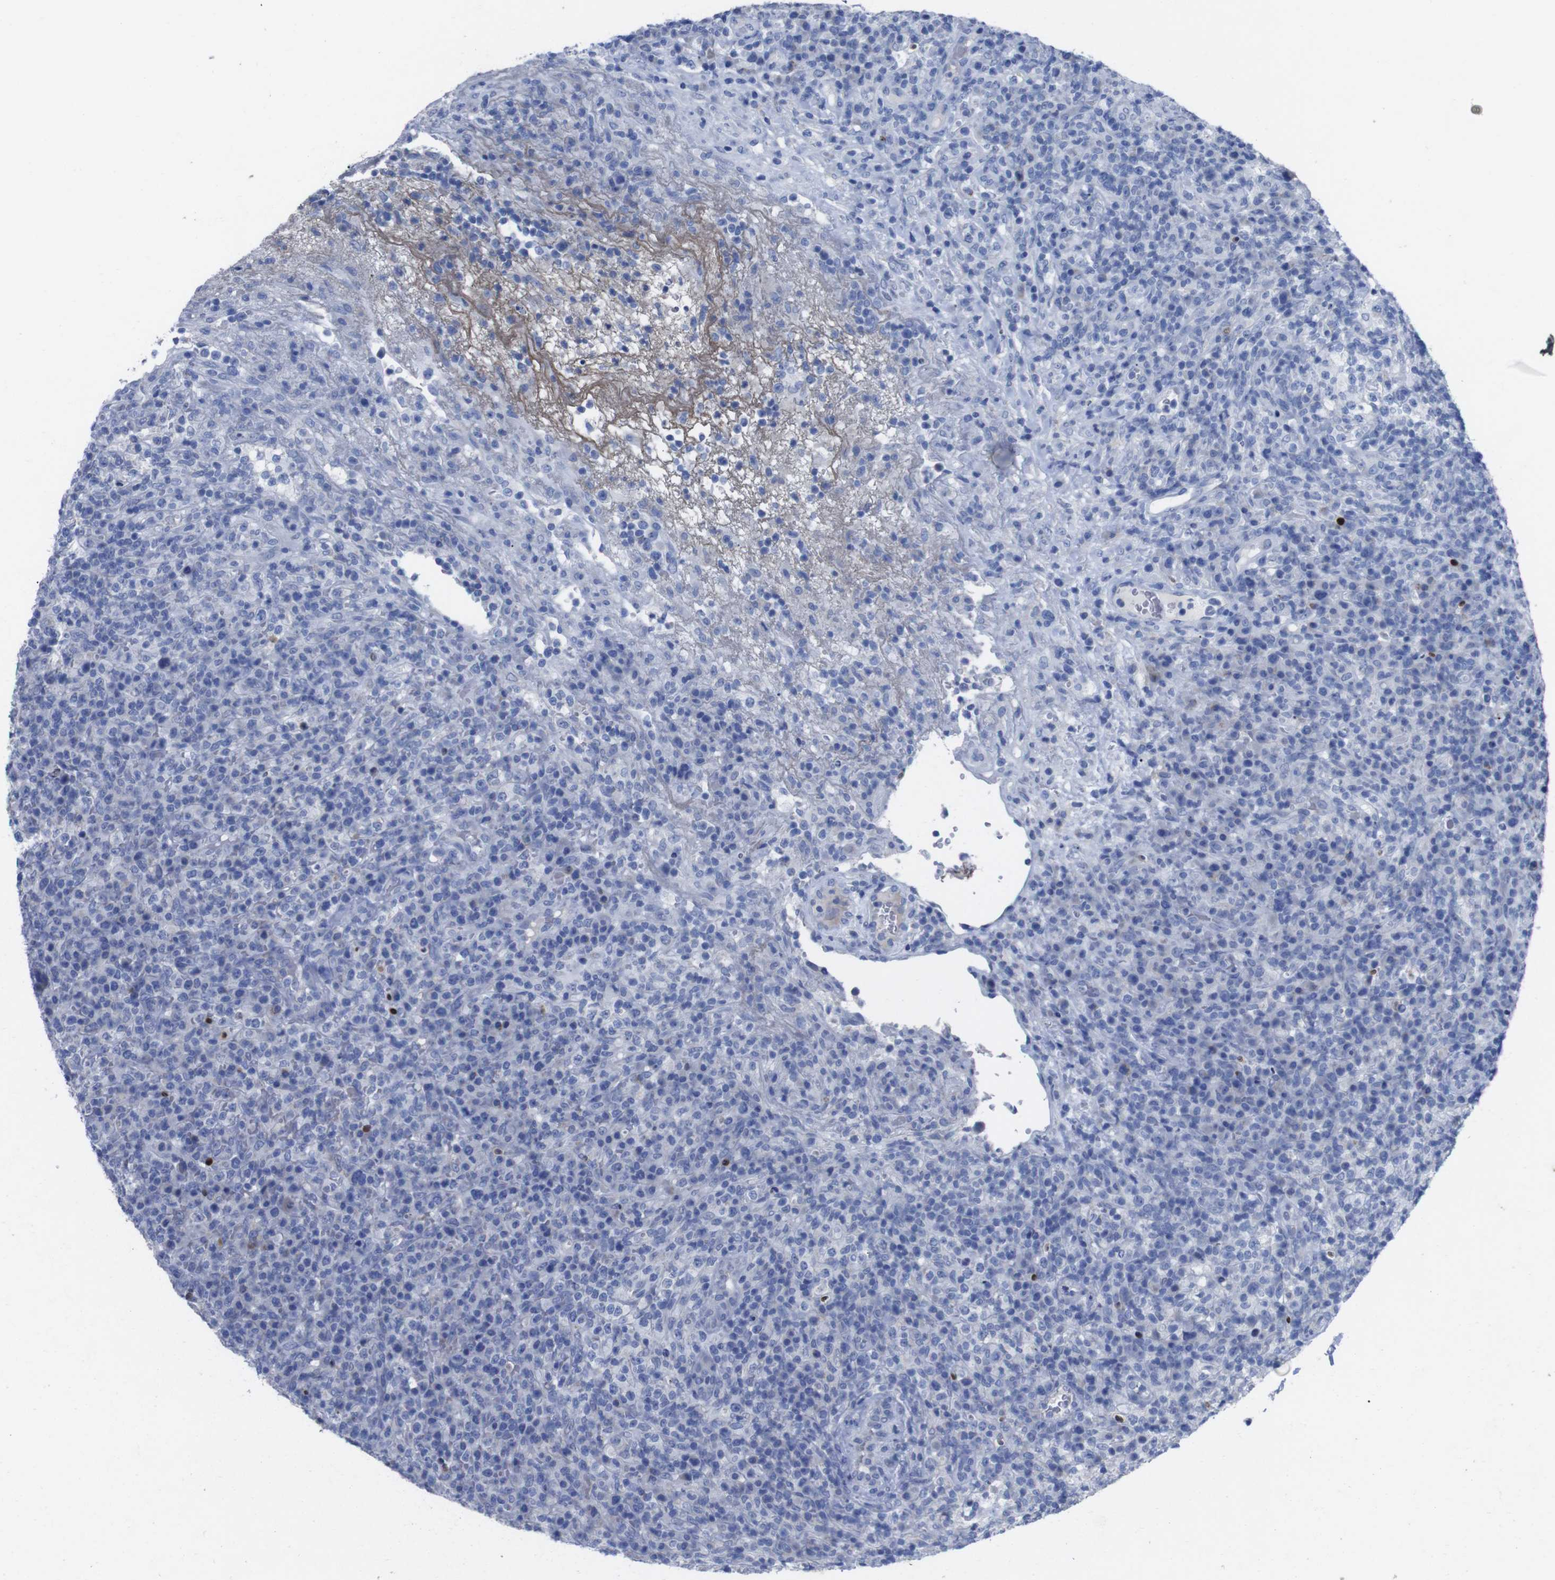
{"staining": {"intensity": "negative", "quantity": "none", "location": "none"}, "tissue": "lymphoma", "cell_type": "Tumor cells", "image_type": "cancer", "snomed": [{"axis": "morphology", "description": "Malignant lymphoma, non-Hodgkin's type, High grade"}, {"axis": "topography", "description": "Lymph node"}], "caption": "DAB immunohistochemical staining of lymphoma demonstrates no significant staining in tumor cells.", "gene": "GJB2", "patient": {"sex": "female", "age": 76}}